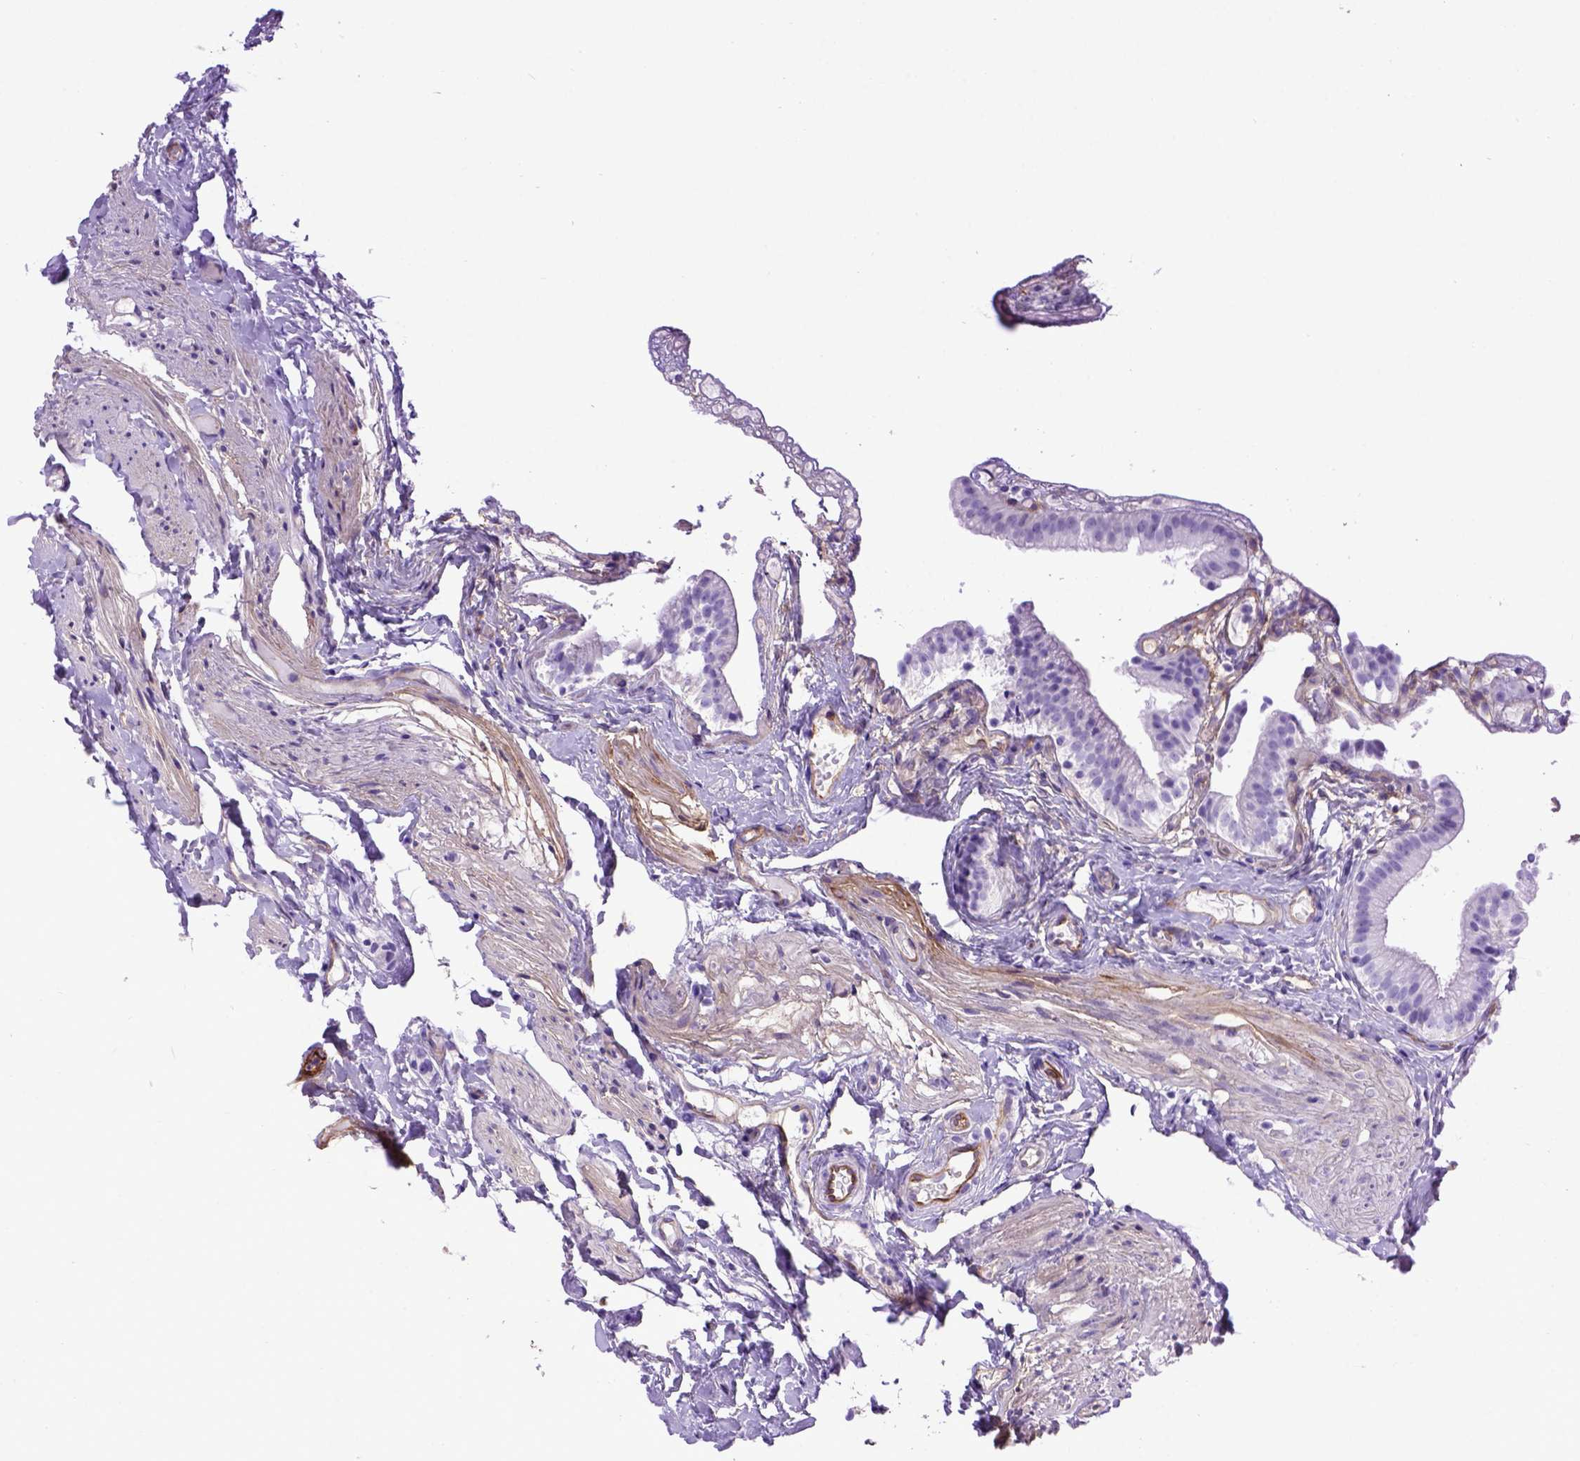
{"staining": {"intensity": "negative", "quantity": "none", "location": "none"}, "tissue": "gallbladder", "cell_type": "Glandular cells", "image_type": "normal", "snomed": [{"axis": "morphology", "description": "Normal tissue, NOS"}, {"axis": "topography", "description": "Gallbladder"}], "caption": "Immunohistochemistry of benign human gallbladder demonstrates no expression in glandular cells.", "gene": "ENG", "patient": {"sex": "female", "age": 47}}